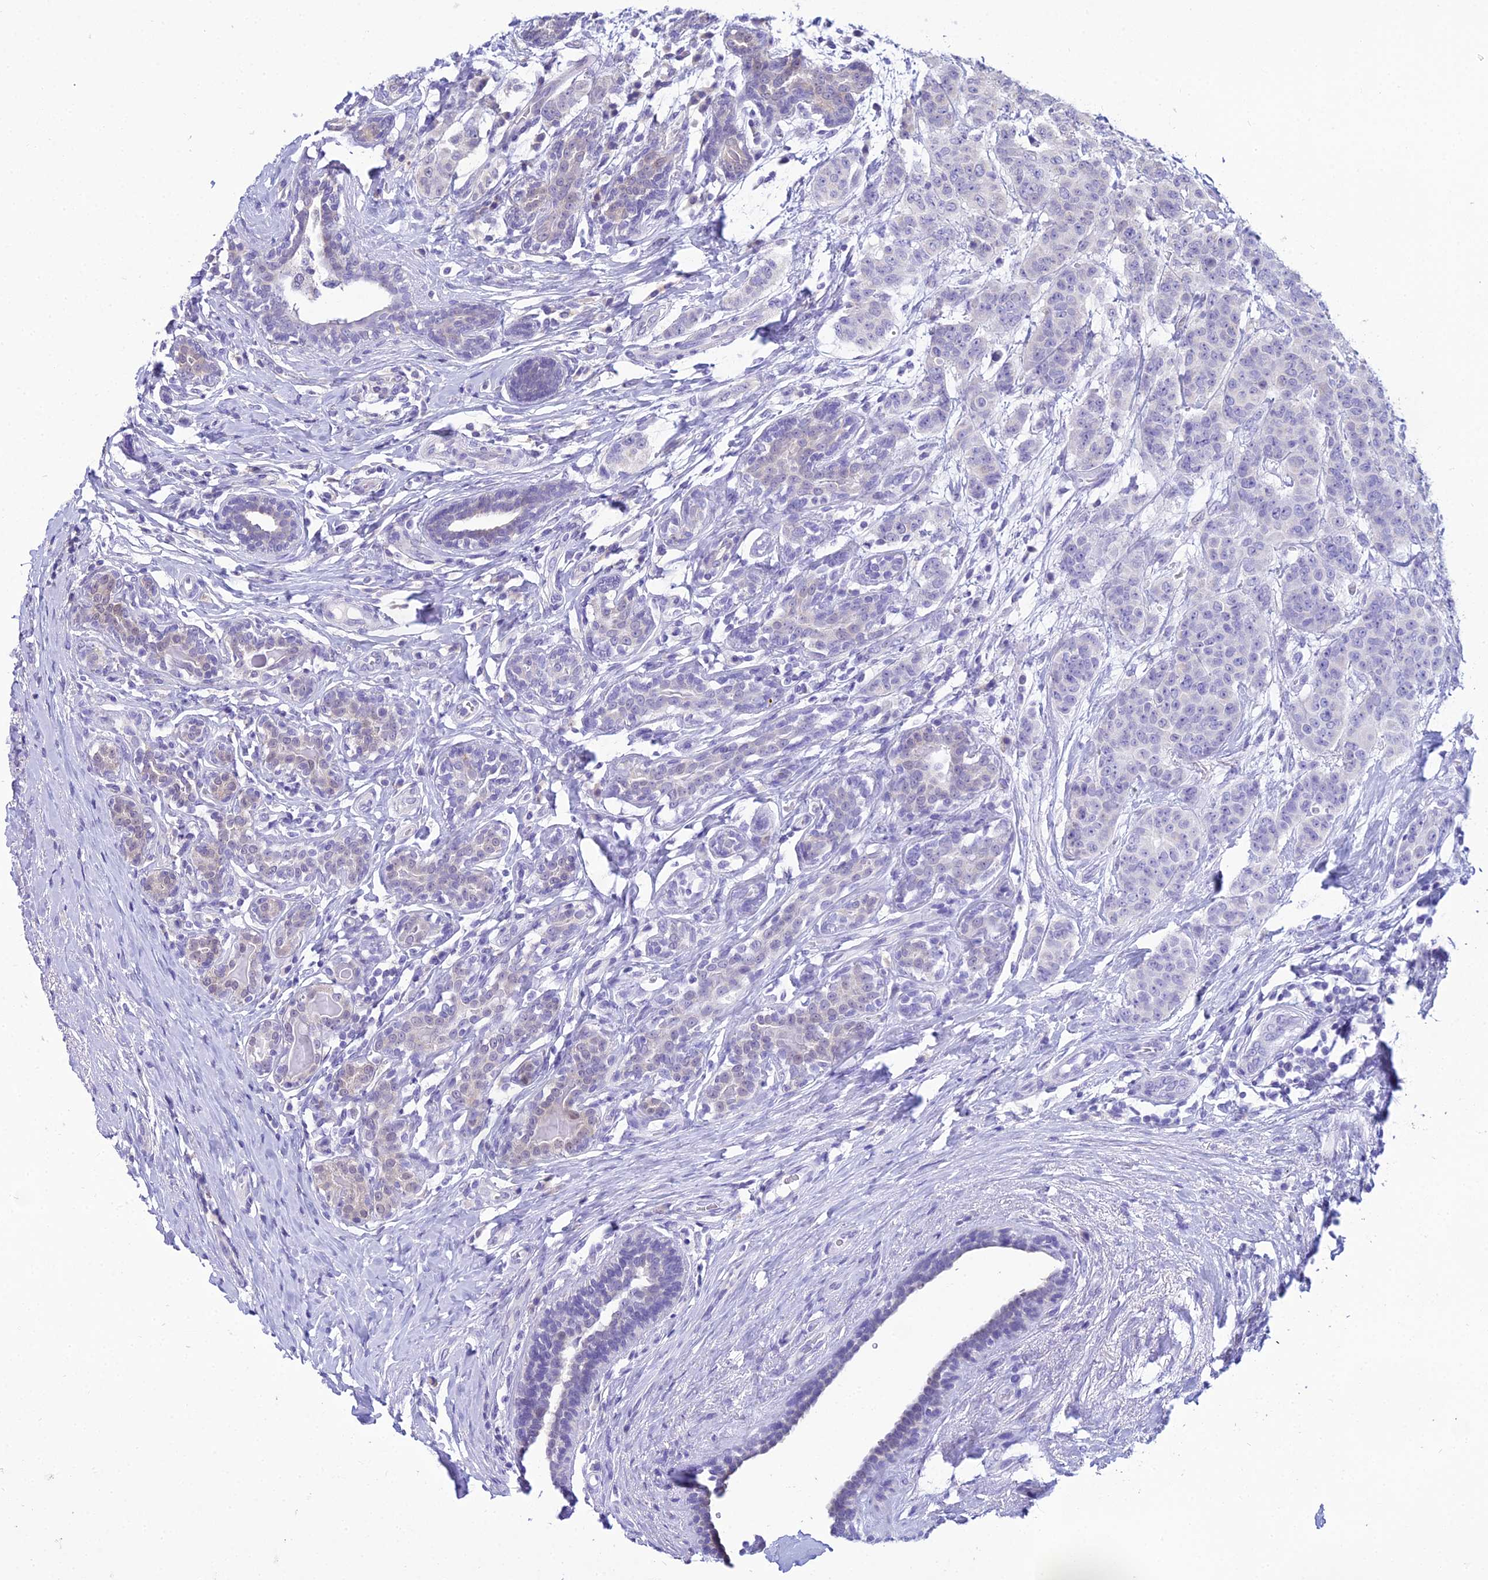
{"staining": {"intensity": "negative", "quantity": "none", "location": "none"}, "tissue": "breast cancer", "cell_type": "Tumor cells", "image_type": "cancer", "snomed": [{"axis": "morphology", "description": "Duct carcinoma"}, {"axis": "topography", "description": "Breast"}], "caption": "Photomicrograph shows no significant protein expression in tumor cells of breast cancer.", "gene": "ZMIZ1", "patient": {"sex": "female", "age": 40}}